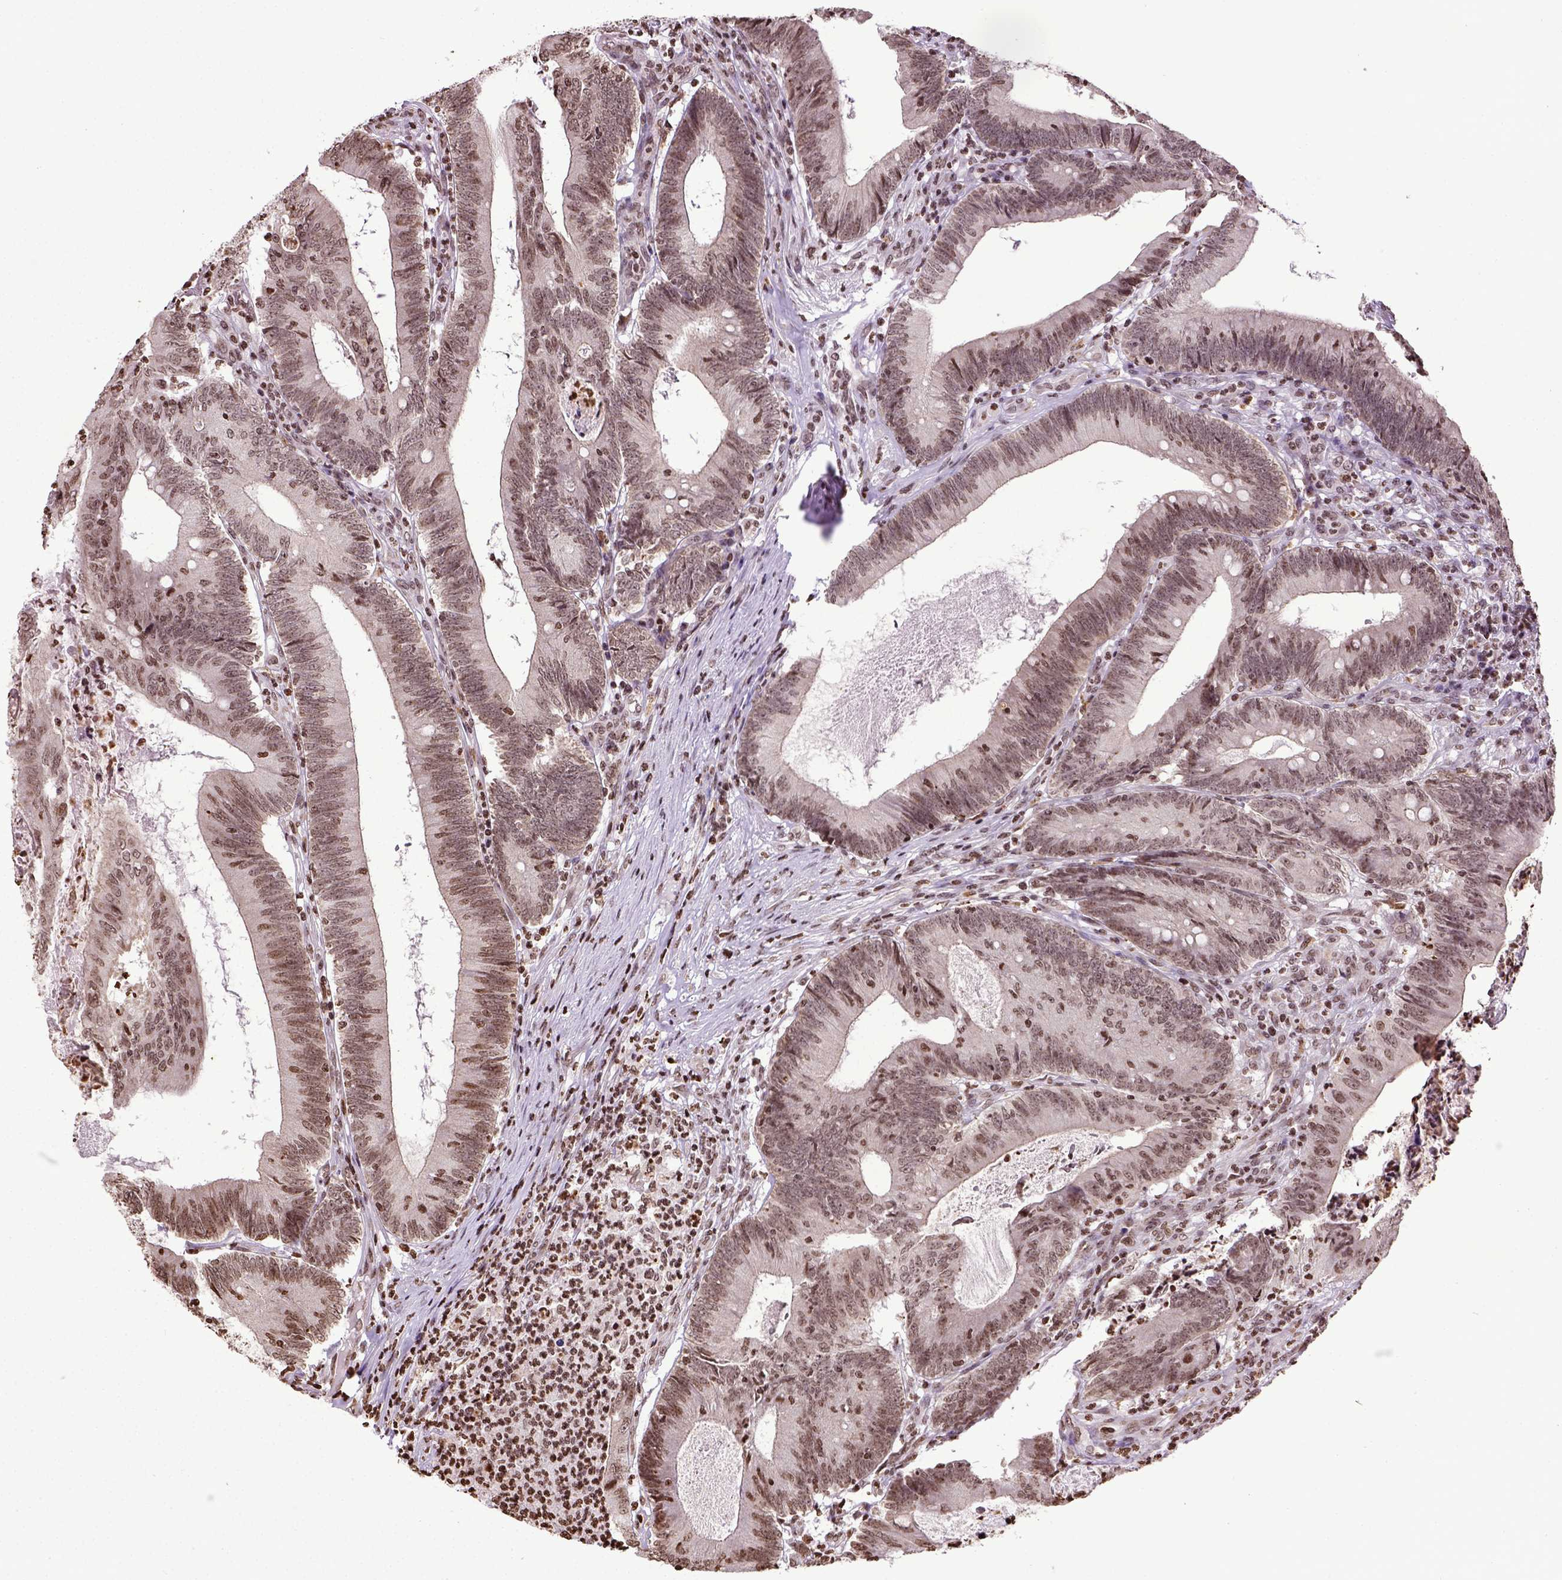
{"staining": {"intensity": "moderate", "quantity": ">75%", "location": "nuclear"}, "tissue": "colorectal cancer", "cell_type": "Tumor cells", "image_type": "cancer", "snomed": [{"axis": "morphology", "description": "Adenocarcinoma, NOS"}, {"axis": "topography", "description": "Colon"}], "caption": "IHC staining of colorectal adenocarcinoma, which displays medium levels of moderate nuclear expression in about >75% of tumor cells indicating moderate nuclear protein positivity. The staining was performed using DAB (brown) for protein detection and nuclei were counterstained in hematoxylin (blue).", "gene": "ZNF75D", "patient": {"sex": "female", "age": 70}}